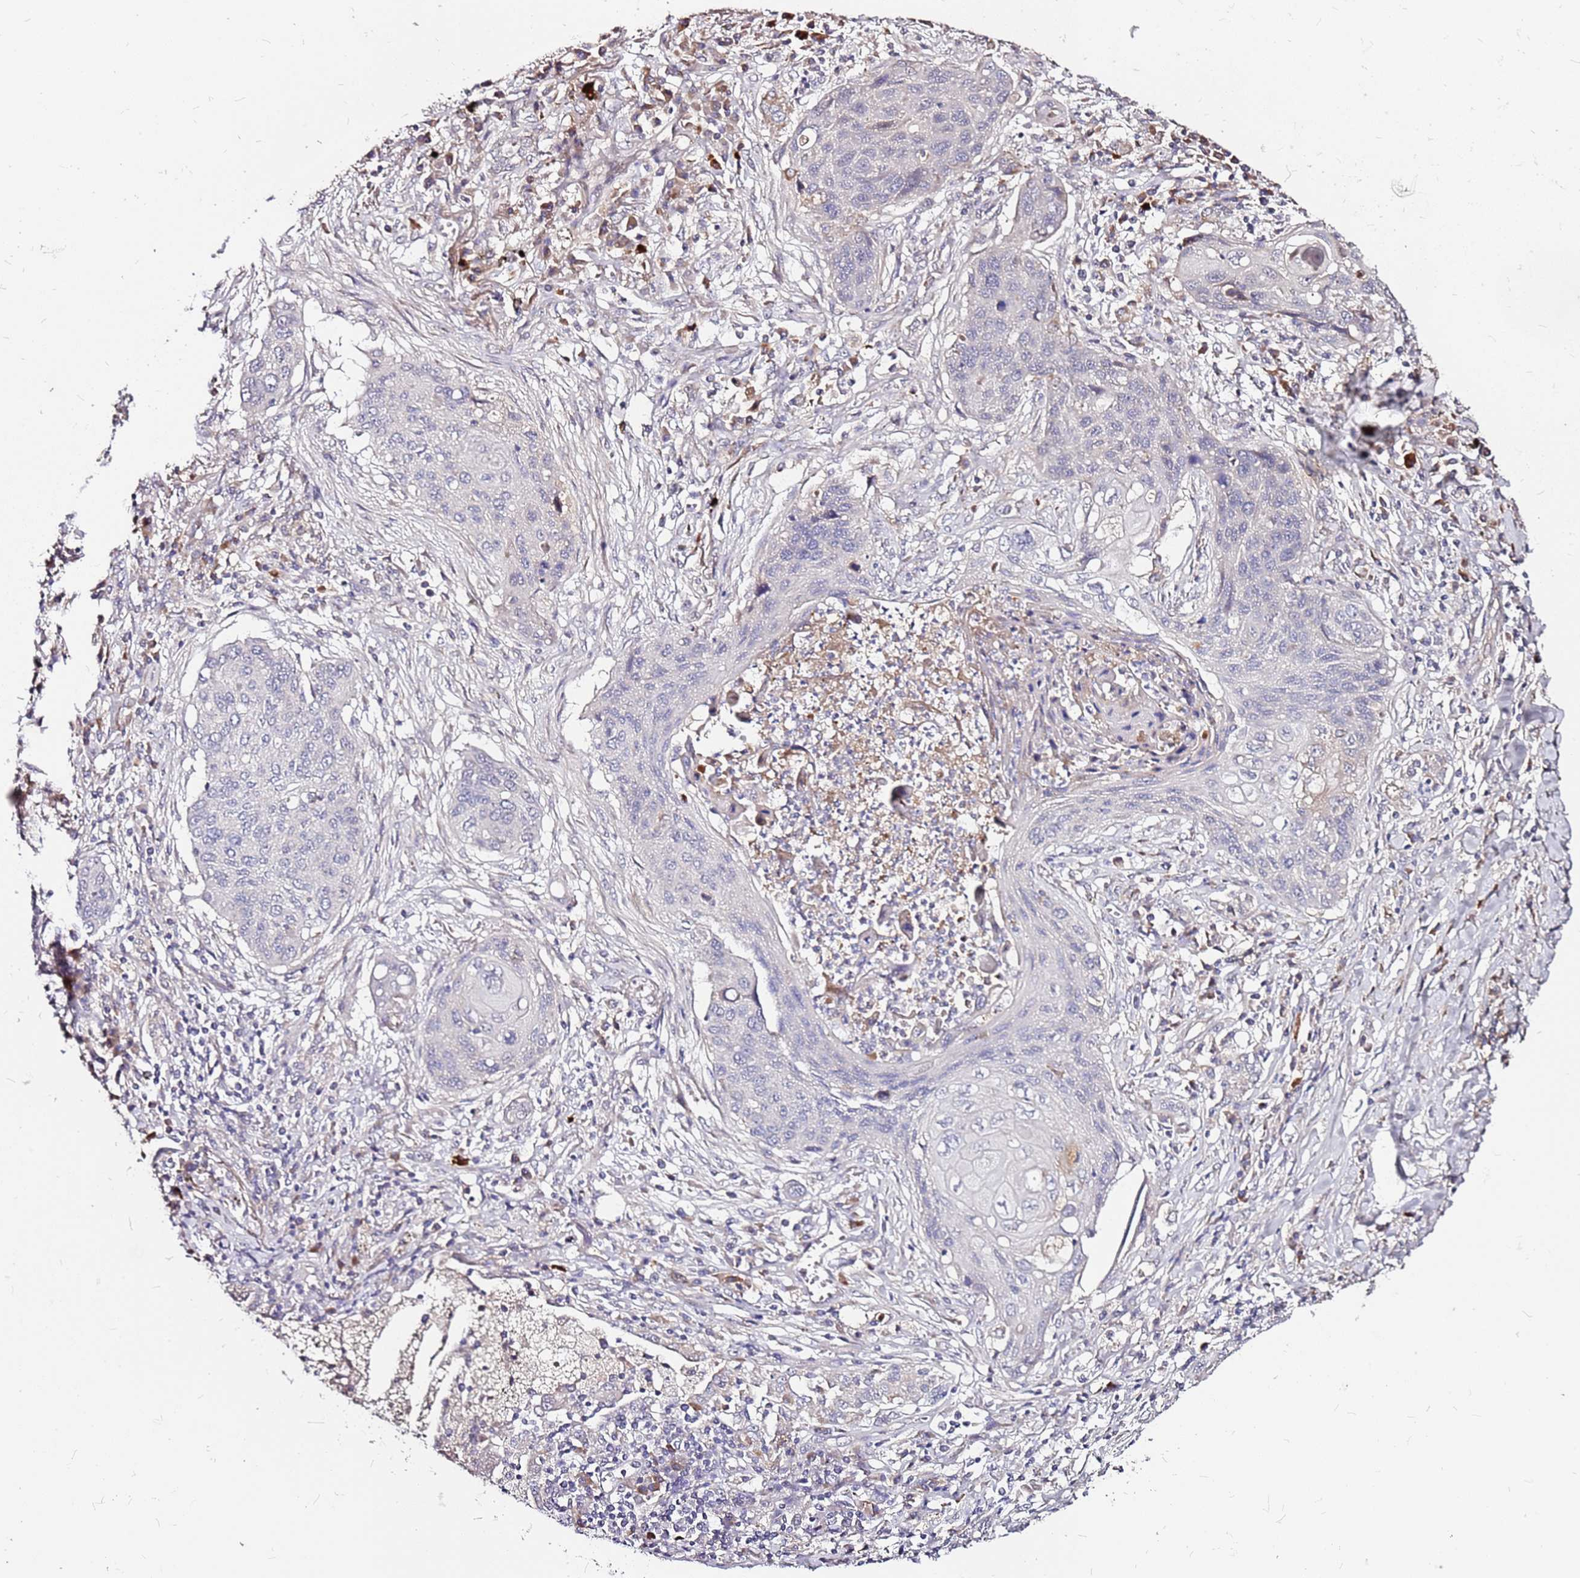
{"staining": {"intensity": "negative", "quantity": "none", "location": "none"}, "tissue": "lung cancer", "cell_type": "Tumor cells", "image_type": "cancer", "snomed": [{"axis": "morphology", "description": "Squamous cell carcinoma, NOS"}, {"axis": "topography", "description": "Lung"}], "caption": "High magnification brightfield microscopy of lung cancer (squamous cell carcinoma) stained with DAB (brown) and counterstained with hematoxylin (blue): tumor cells show no significant staining.", "gene": "DCDC2C", "patient": {"sex": "female", "age": 63}}